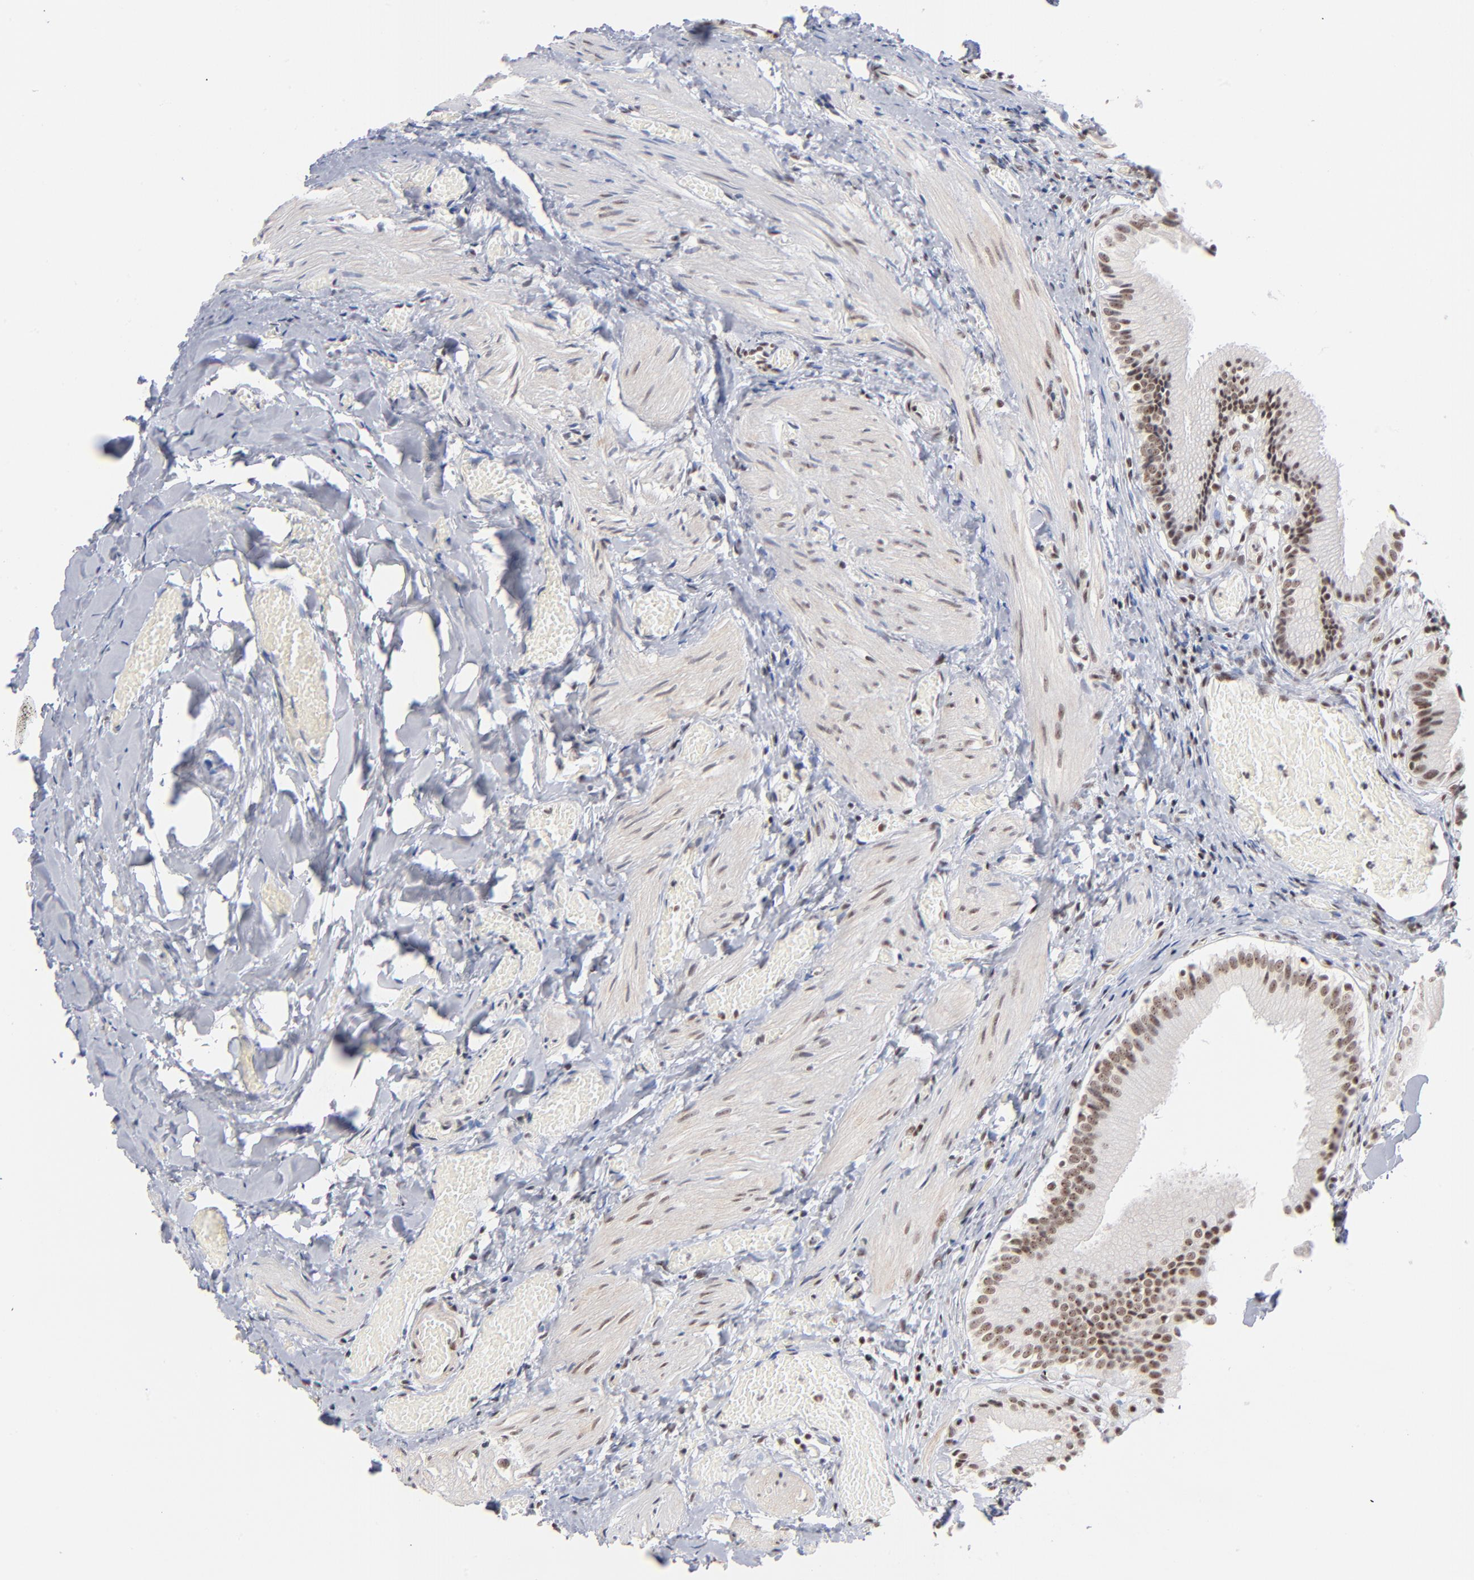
{"staining": {"intensity": "weak", "quantity": ">75%", "location": "nuclear"}, "tissue": "gallbladder", "cell_type": "Glandular cells", "image_type": "normal", "snomed": [{"axis": "morphology", "description": "Normal tissue, NOS"}, {"axis": "topography", "description": "Gallbladder"}], "caption": "High-power microscopy captured an immunohistochemistry (IHC) photomicrograph of benign gallbladder, revealing weak nuclear expression in approximately >75% of glandular cells. (DAB (3,3'-diaminobenzidine) IHC, brown staining for protein, blue staining for nuclei).", "gene": "ZNF143", "patient": {"sex": "male", "age": 65}}